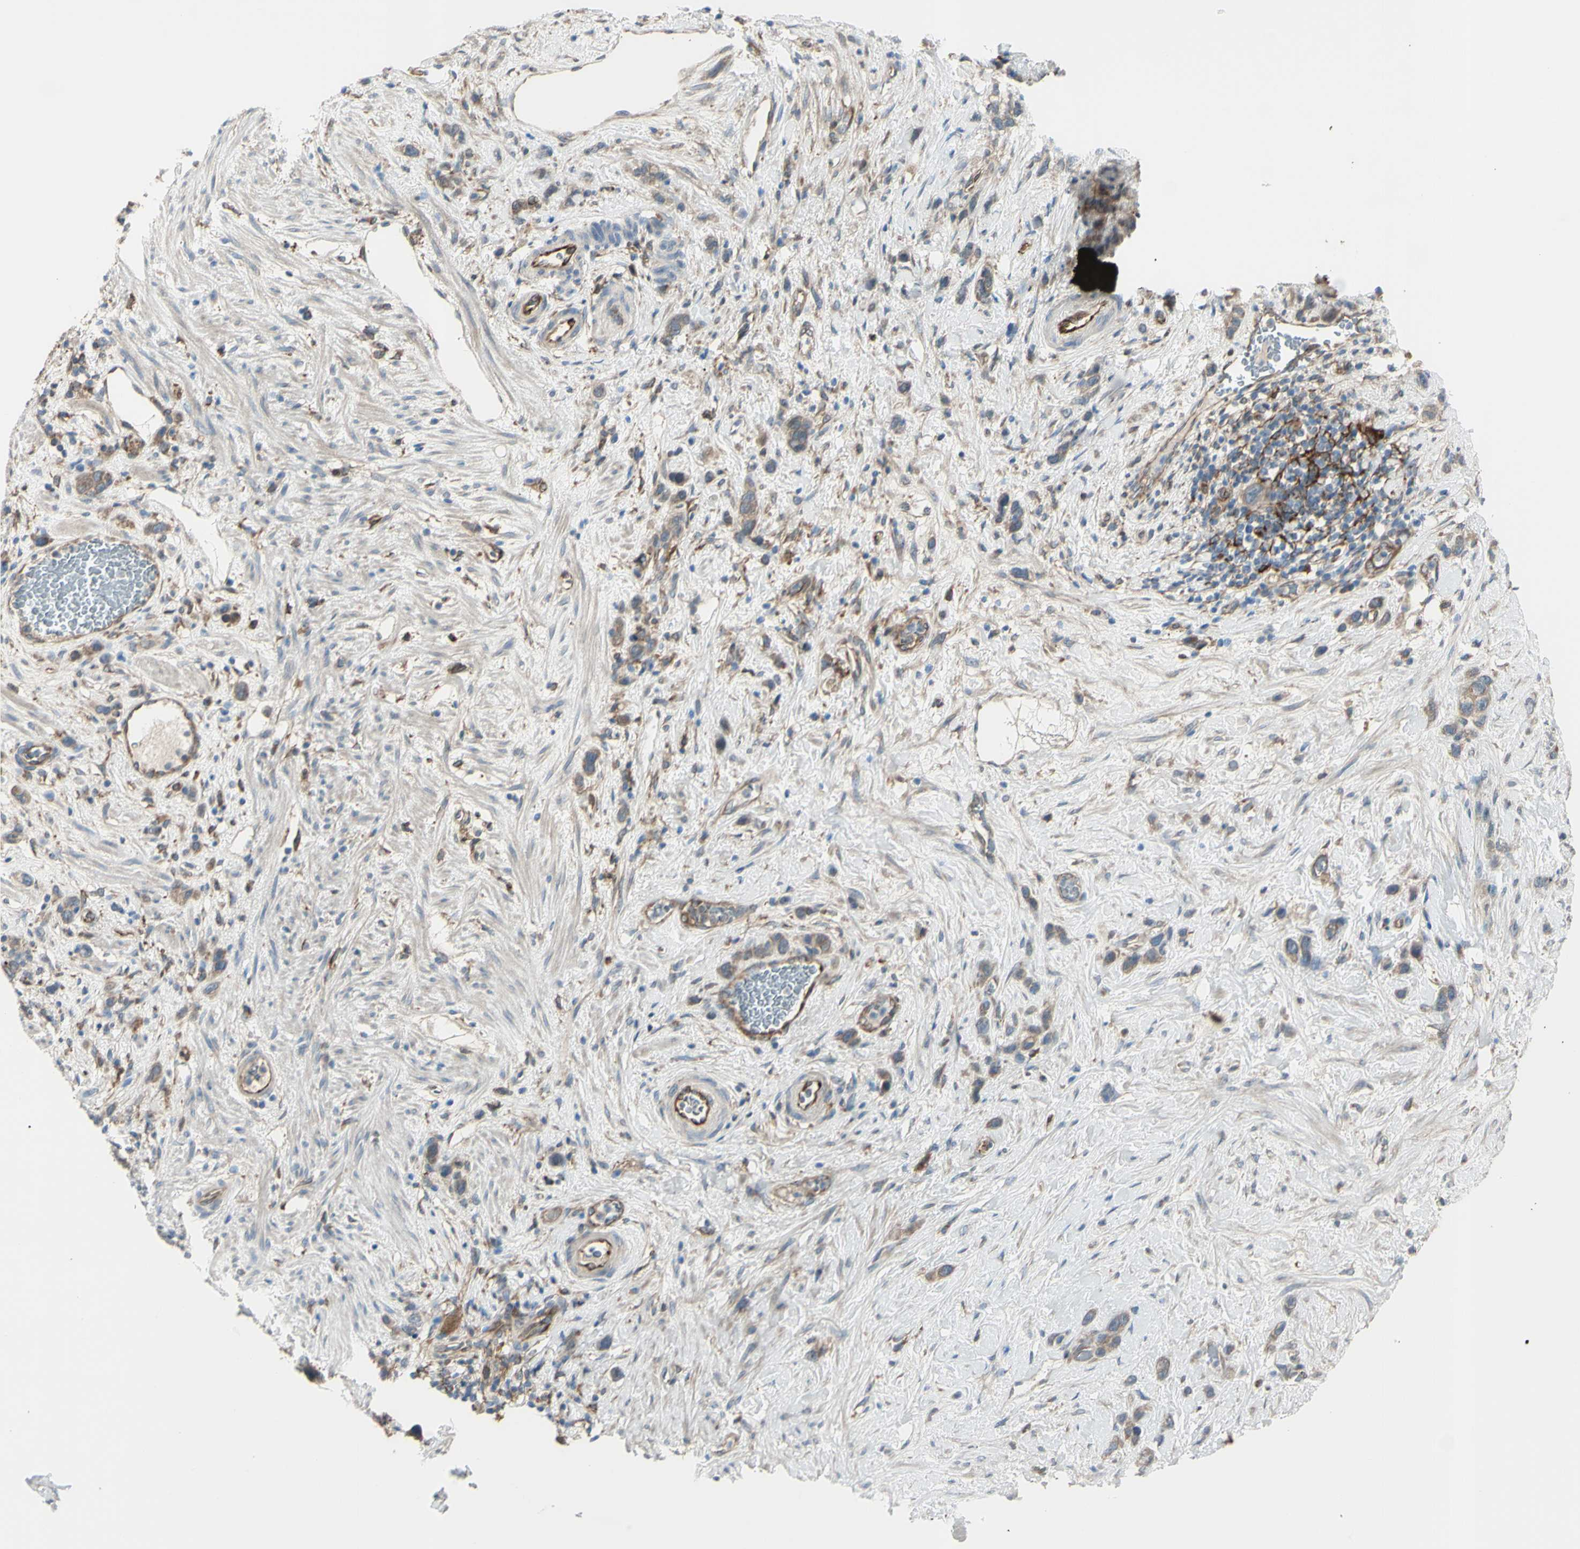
{"staining": {"intensity": "weak", "quantity": ">75%", "location": "cytoplasmic/membranous"}, "tissue": "stomach cancer", "cell_type": "Tumor cells", "image_type": "cancer", "snomed": [{"axis": "morphology", "description": "Adenocarcinoma, NOS"}, {"axis": "morphology", "description": "Adenocarcinoma, High grade"}, {"axis": "topography", "description": "Stomach, upper"}, {"axis": "topography", "description": "Stomach, lower"}], "caption": "A brown stain labels weak cytoplasmic/membranous positivity of a protein in stomach cancer (adenocarcinoma) tumor cells. The staining was performed using DAB, with brown indicating positive protein expression. Nuclei are stained blue with hematoxylin.", "gene": "IGSF9B", "patient": {"sex": "female", "age": 65}}